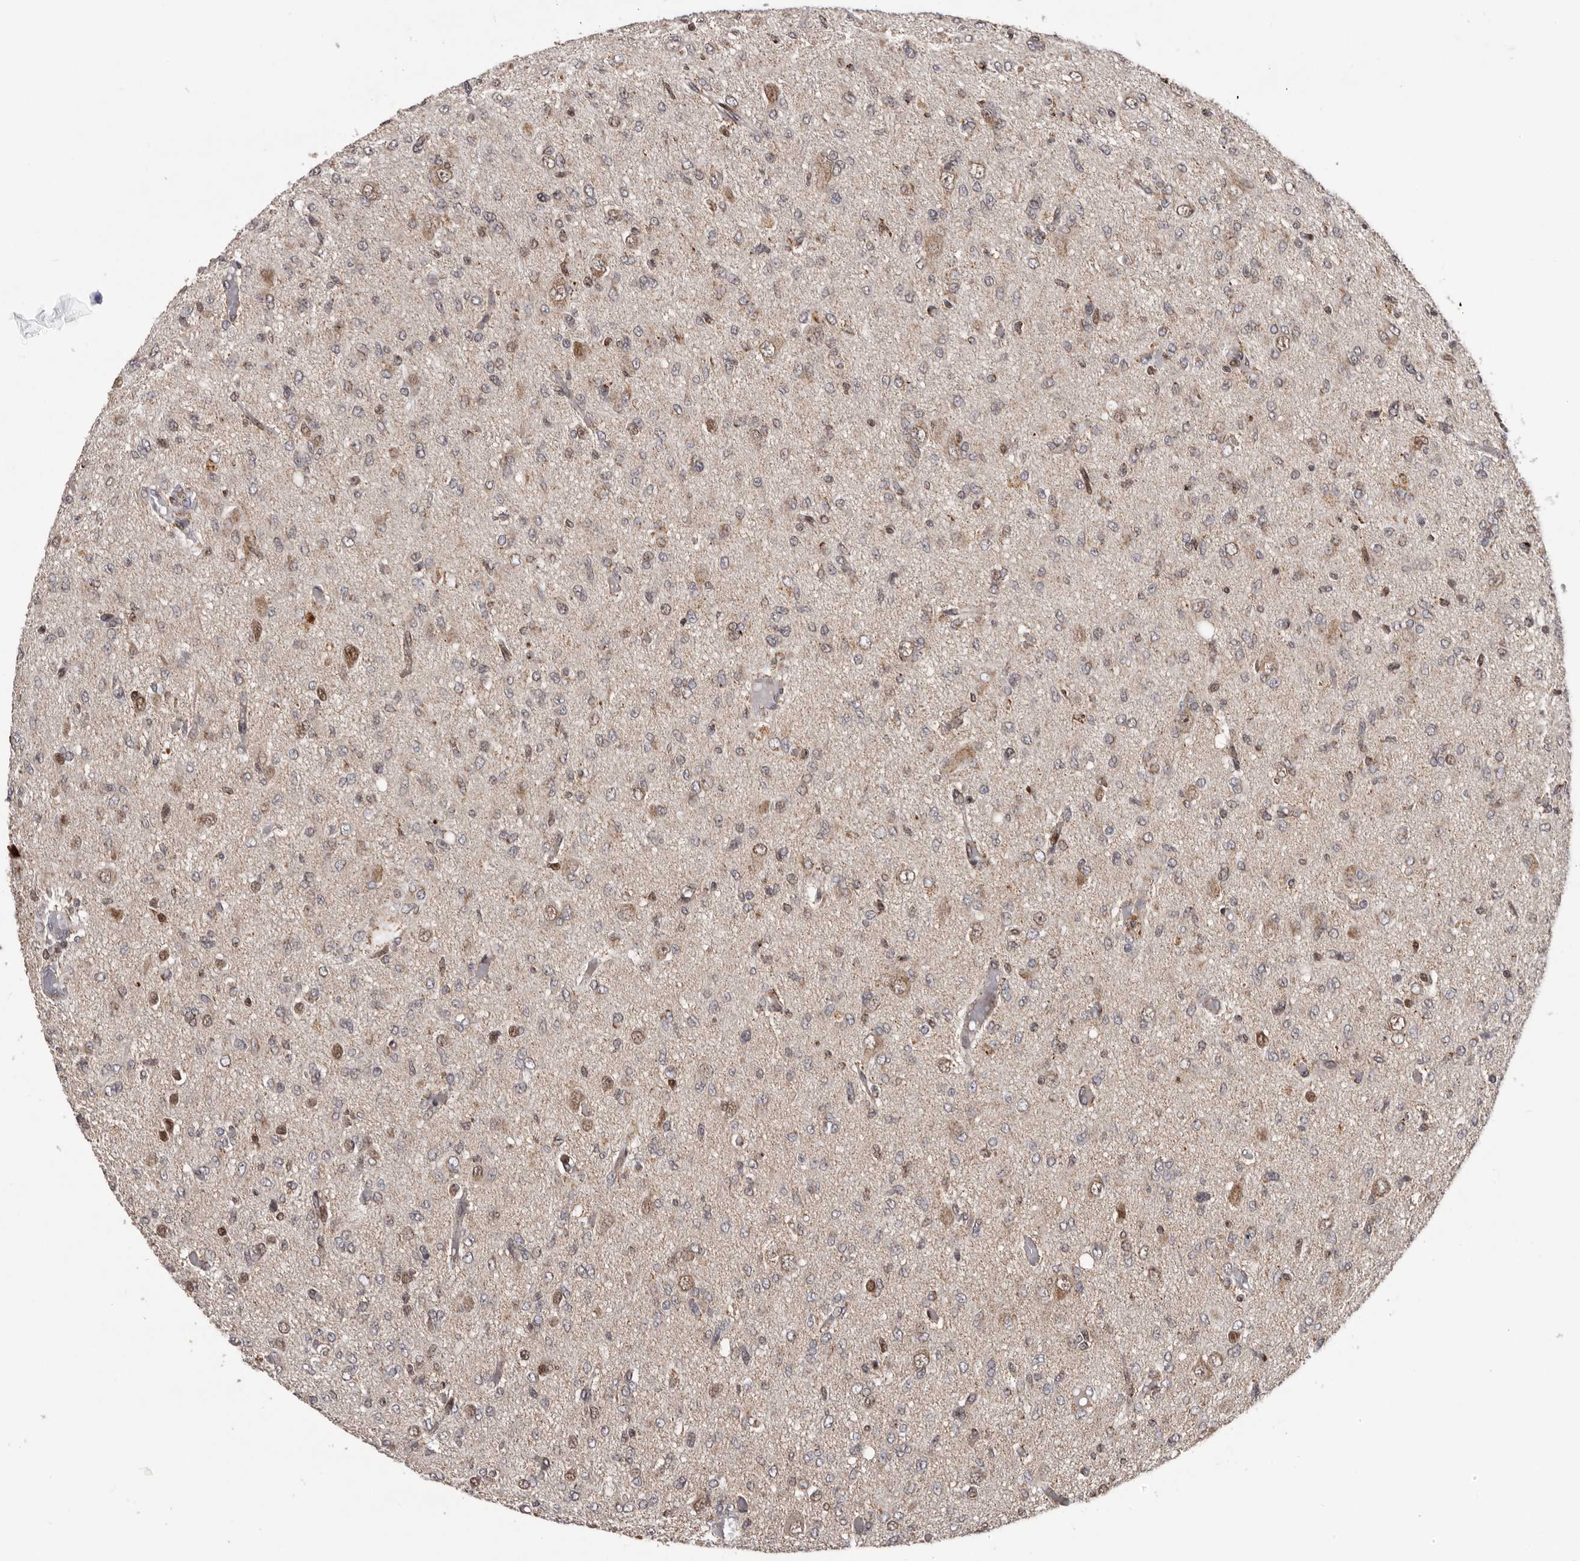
{"staining": {"intensity": "weak", "quantity": "25%-75%", "location": "cytoplasmic/membranous"}, "tissue": "glioma", "cell_type": "Tumor cells", "image_type": "cancer", "snomed": [{"axis": "morphology", "description": "Glioma, malignant, High grade"}, {"axis": "topography", "description": "Brain"}], "caption": "A brown stain labels weak cytoplasmic/membranous positivity of a protein in human glioma tumor cells.", "gene": "C17orf99", "patient": {"sex": "female", "age": 59}}